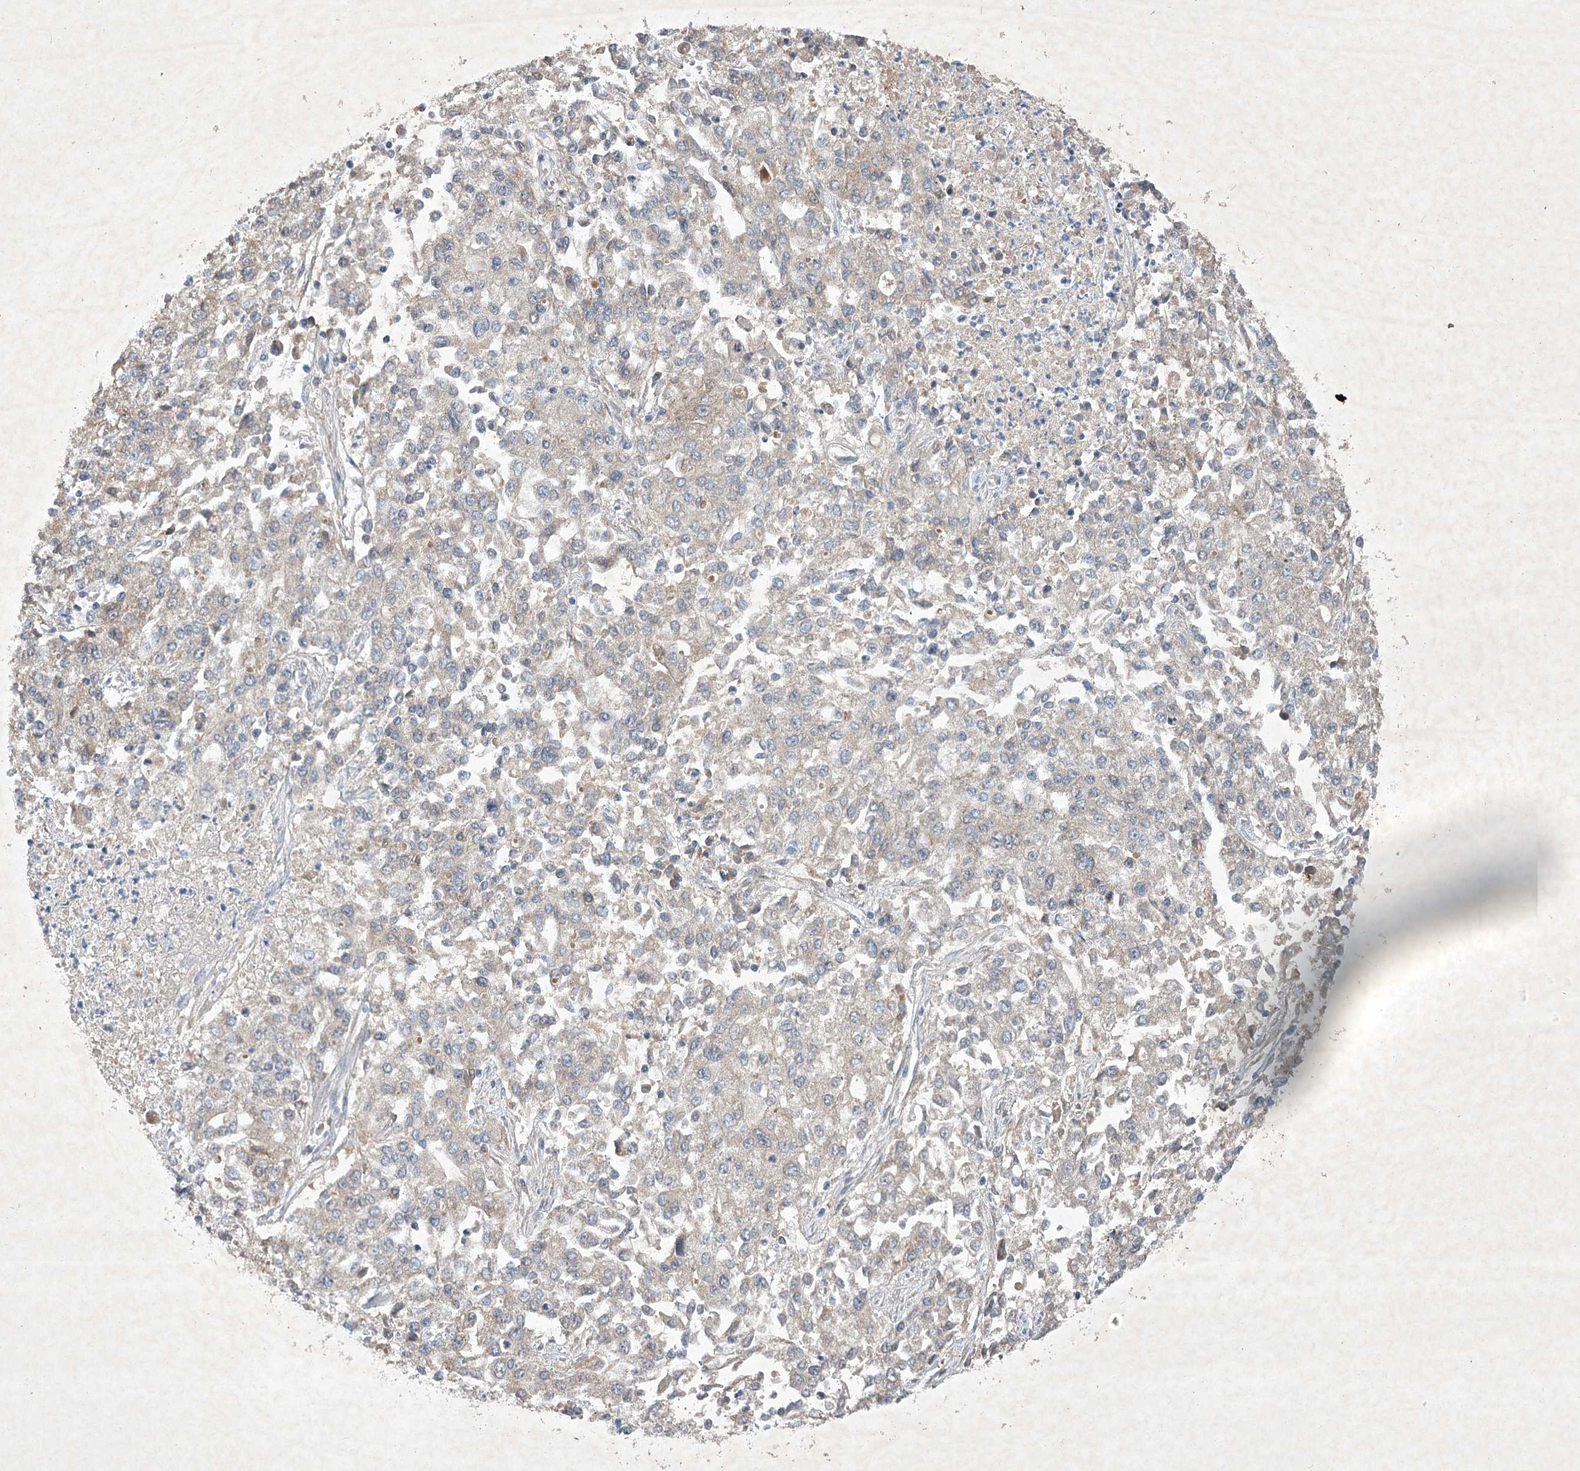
{"staining": {"intensity": "weak", "quantity": "25%-75%", "location": "cytoplasmic/membranous"}, "tissue": "endometrial cancer", "cell_type": "Tumor cells", "image_type": "cancer", "snomed": [{"axis": "morphology", "description": "Adenocarcinoma, NOS"}, {"axis": "topography", "description": "Endometrium"}], "caption": "Immunohistochemistry micrograph of human endometrial adenocarcinoma stained for a protein (brown), which reveals low levels of weak cytoplasmic/membranous positivity in about 25%-75% of tumor cells.", "gene": "PYROXD2", "patient": {"sex": "female", "age": 49}}